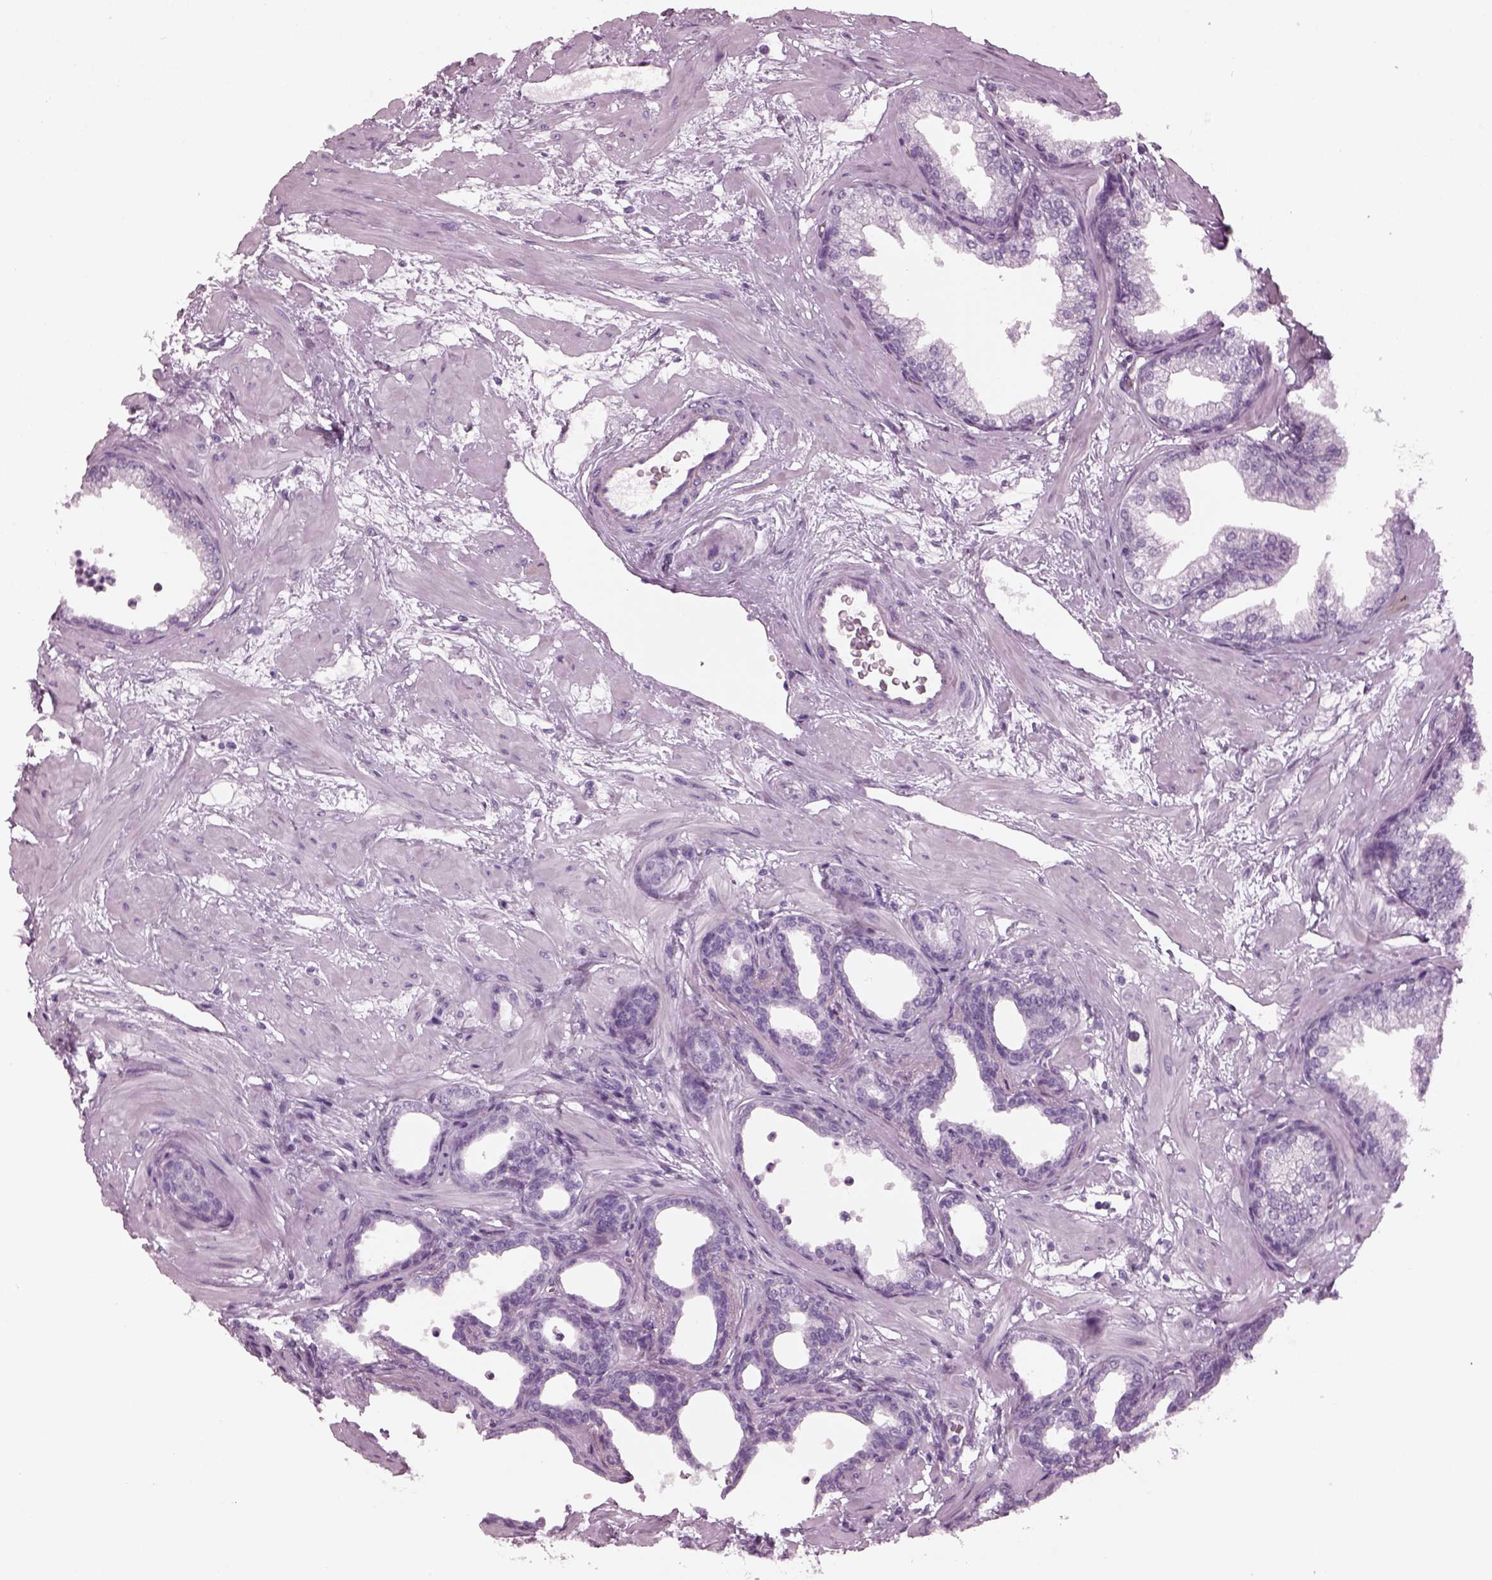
{"staining": {"intensity": "negative", "quantity": "none", "location": "none"}, "tissue": "prostate", "cell_type": "Glandular cells", "image_type": "normal", "snomed": [{"axis": "morphology", "description": "Normal tissue, NOS"}, {"axis": "topography", "description": "Prostate"}], "caption": "Immunohistochemistry (IHC) of unremarkable human prostate exhibits no expression in glandular cells.", "gene": "PDC", "patient": {"sex": "male", "age": 37}}